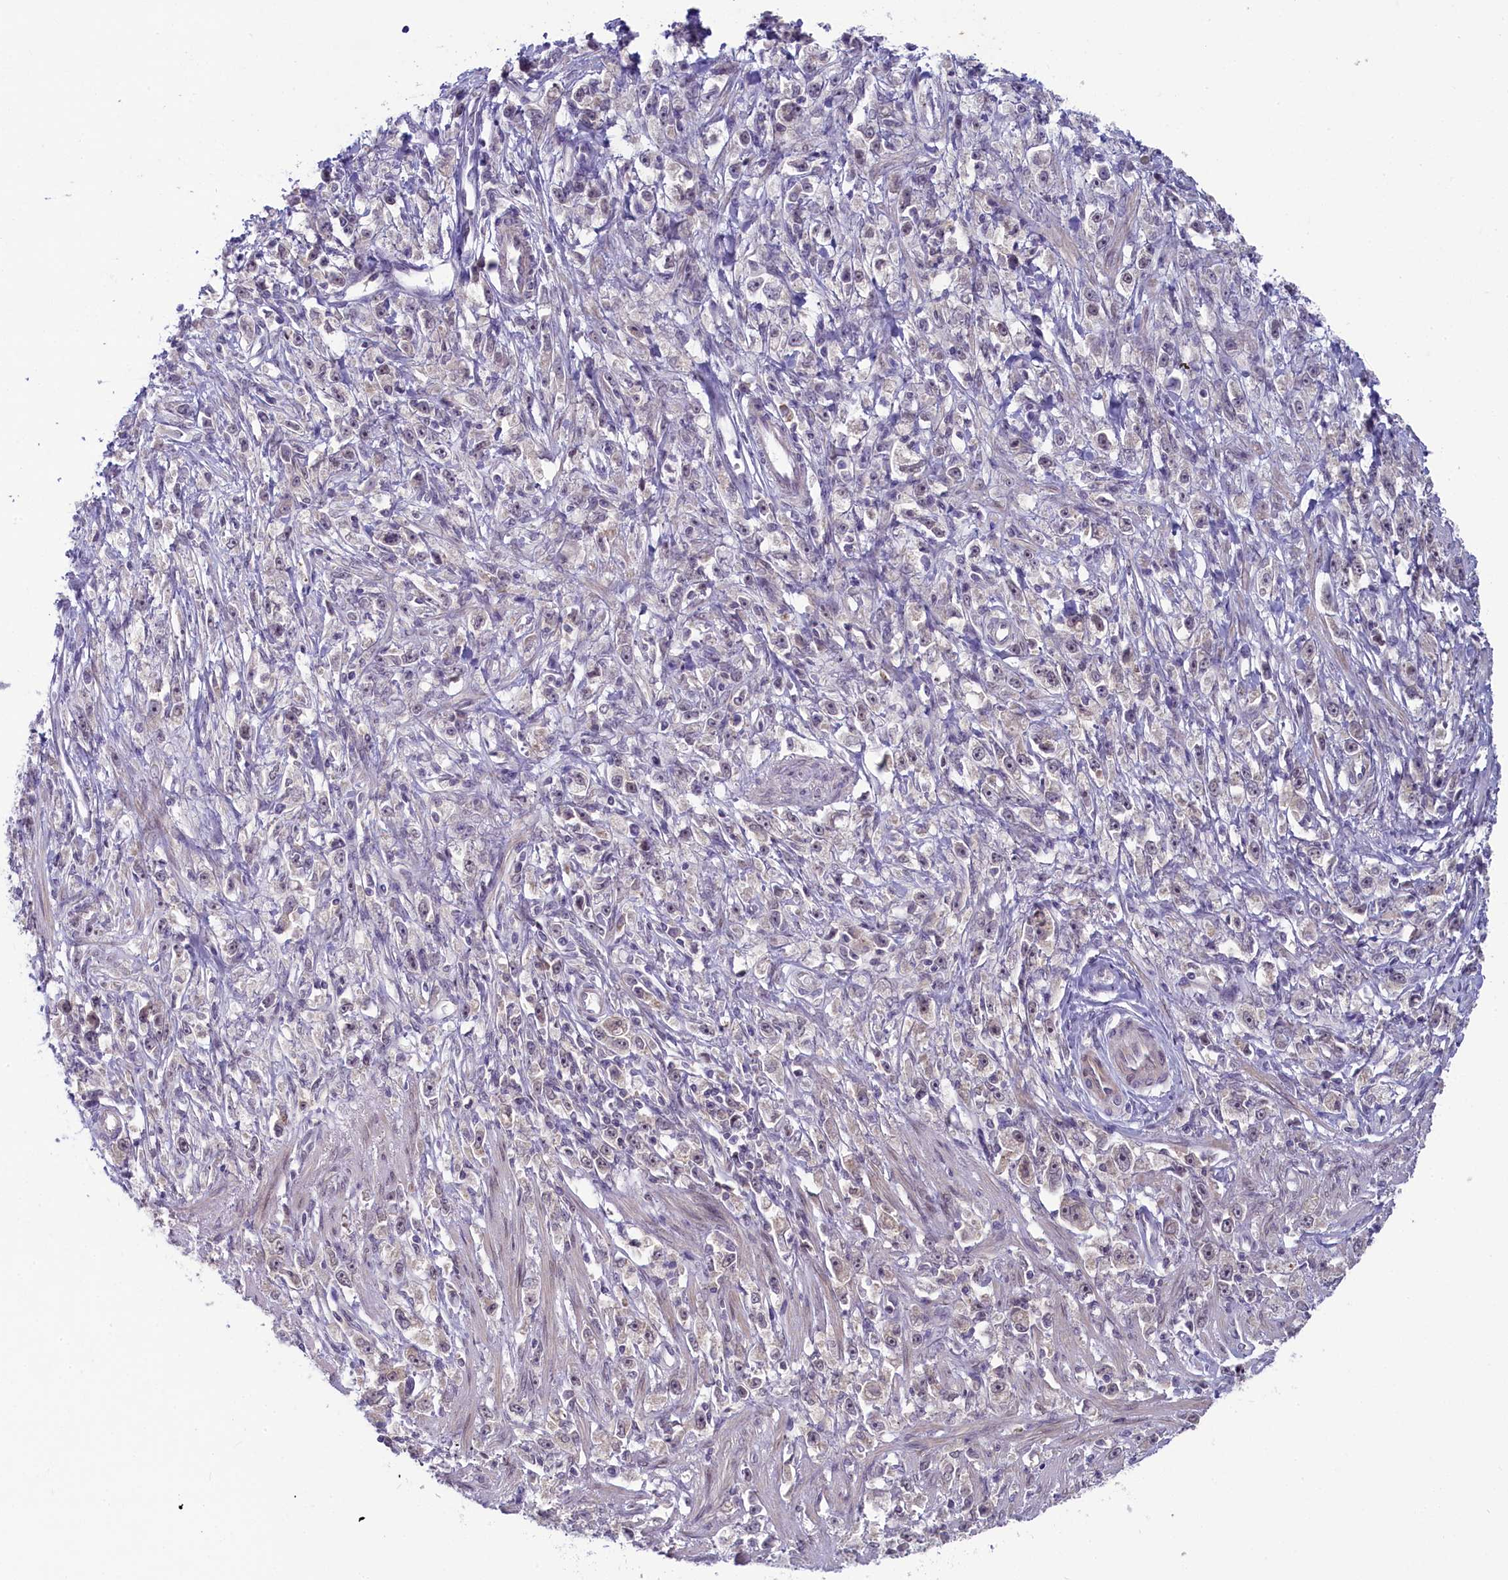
{"staining": {"intensity": "weak", "quantity": "<25%", "location": "nuclear"}, "tissue": "stomach cancer", "cell_type": "Tumor cells", "image_type": "cancer", "snomed": [{"axis": "morphology", "description": "Adenocarcinoma, NOS"}, {"axis": "topography", "description": "Stomach"}], "caption": "Immunohistochemistry (IHC) micrograph of neoplastic tissue: stomach cancer stained with DAB reveals no significant protein positivity in tumor cells.", "gene": "CRAMP1", "patient": {"sex": "female", "age": 59}}